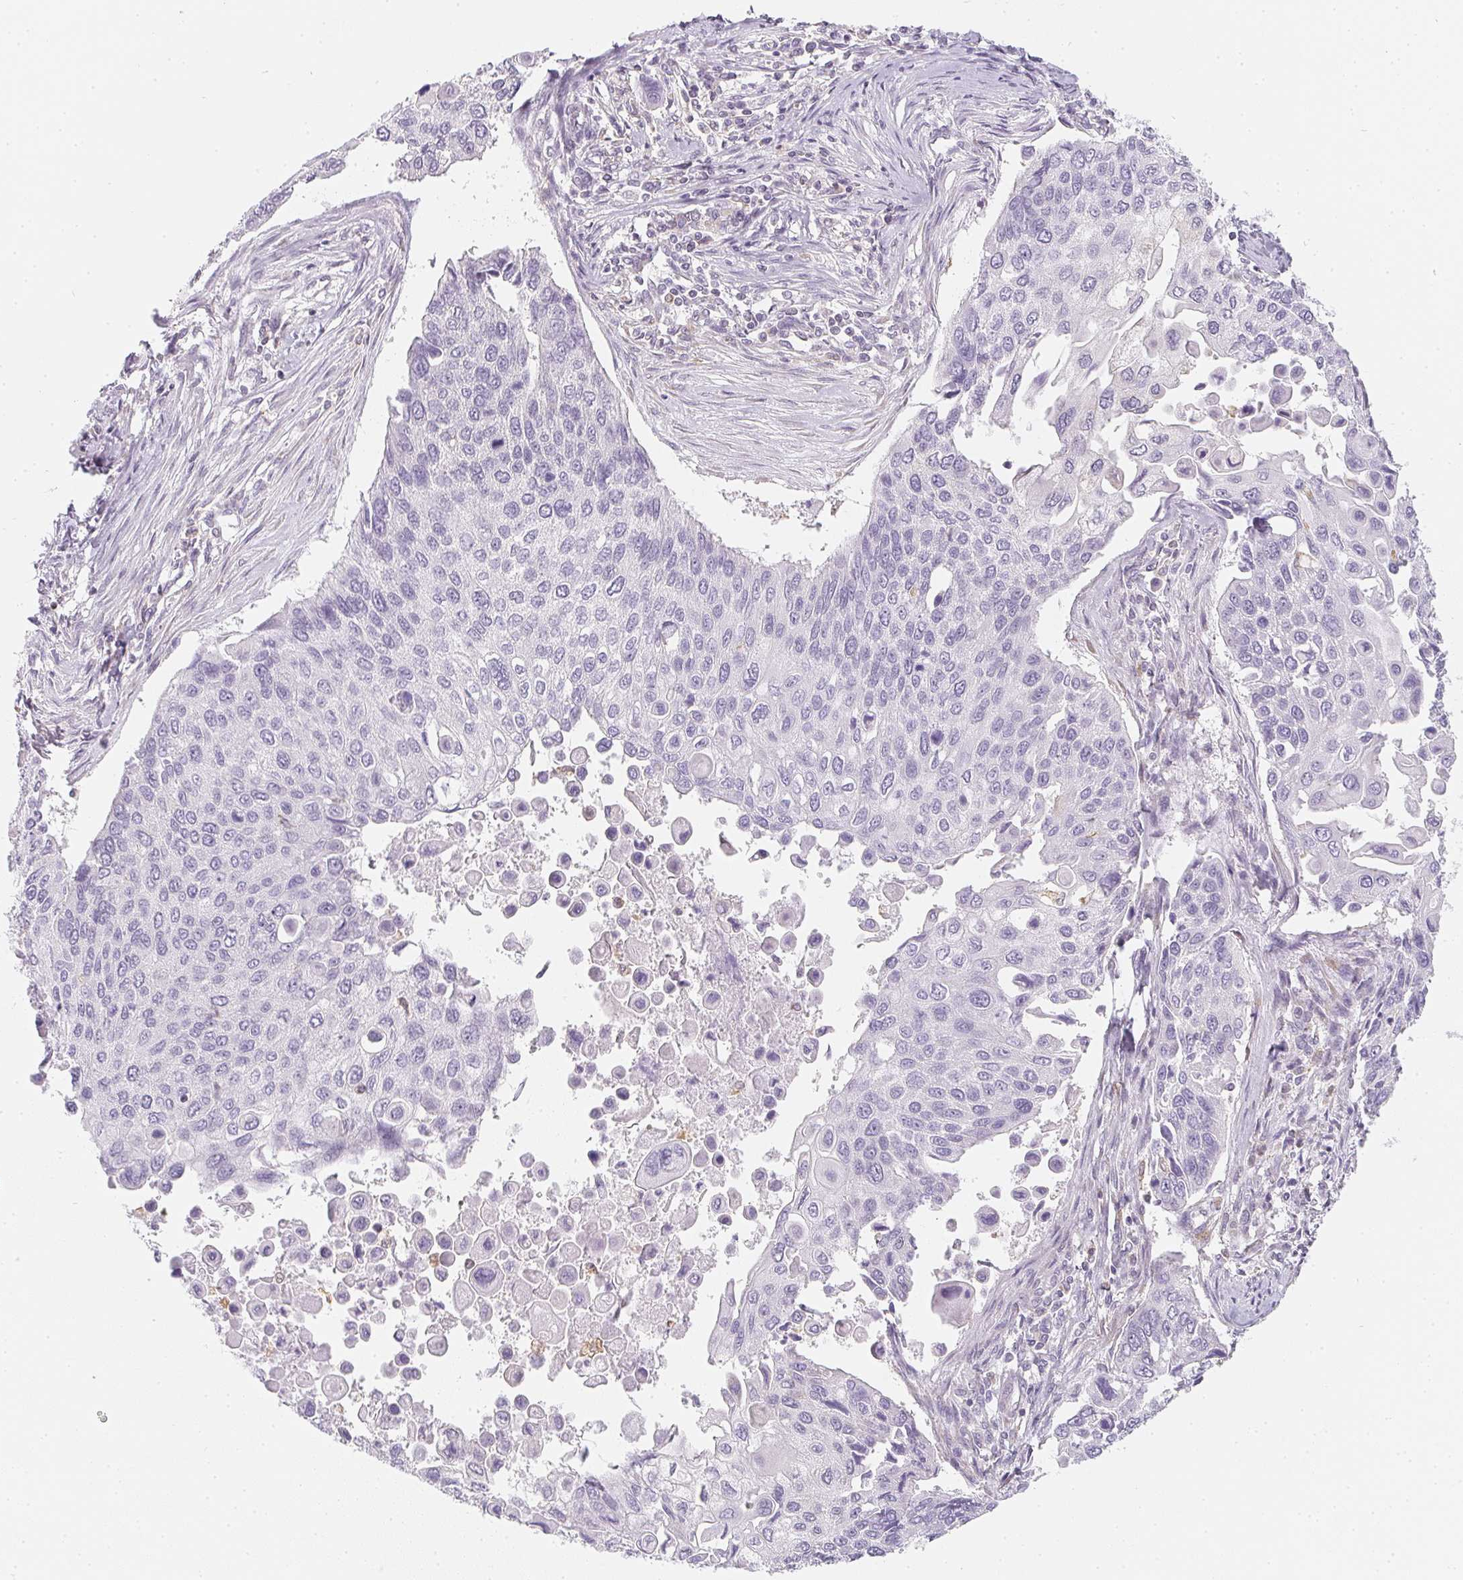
{"staining": {"intensity": "negative", "quantity": "none", "location": "none"}, "tissue": "lung cancer", "cell_type": "Tumor cells", "image_type": "cancer", "snomed": [{"axis": "morphology", "description": "Squamous cell carcinoma, NOS"}, {"axis": "morphology", "description": "Squamous cell carcinoma, metastatic, NOS"}, {"axis": "topography", "description": "Lung"}], "caption": "Lung cancer stained for a protein using IHC demonstrates no positivity tumor cells.", "gene": "SOAT1", "patient": {"sex": "male", "age": 63}}